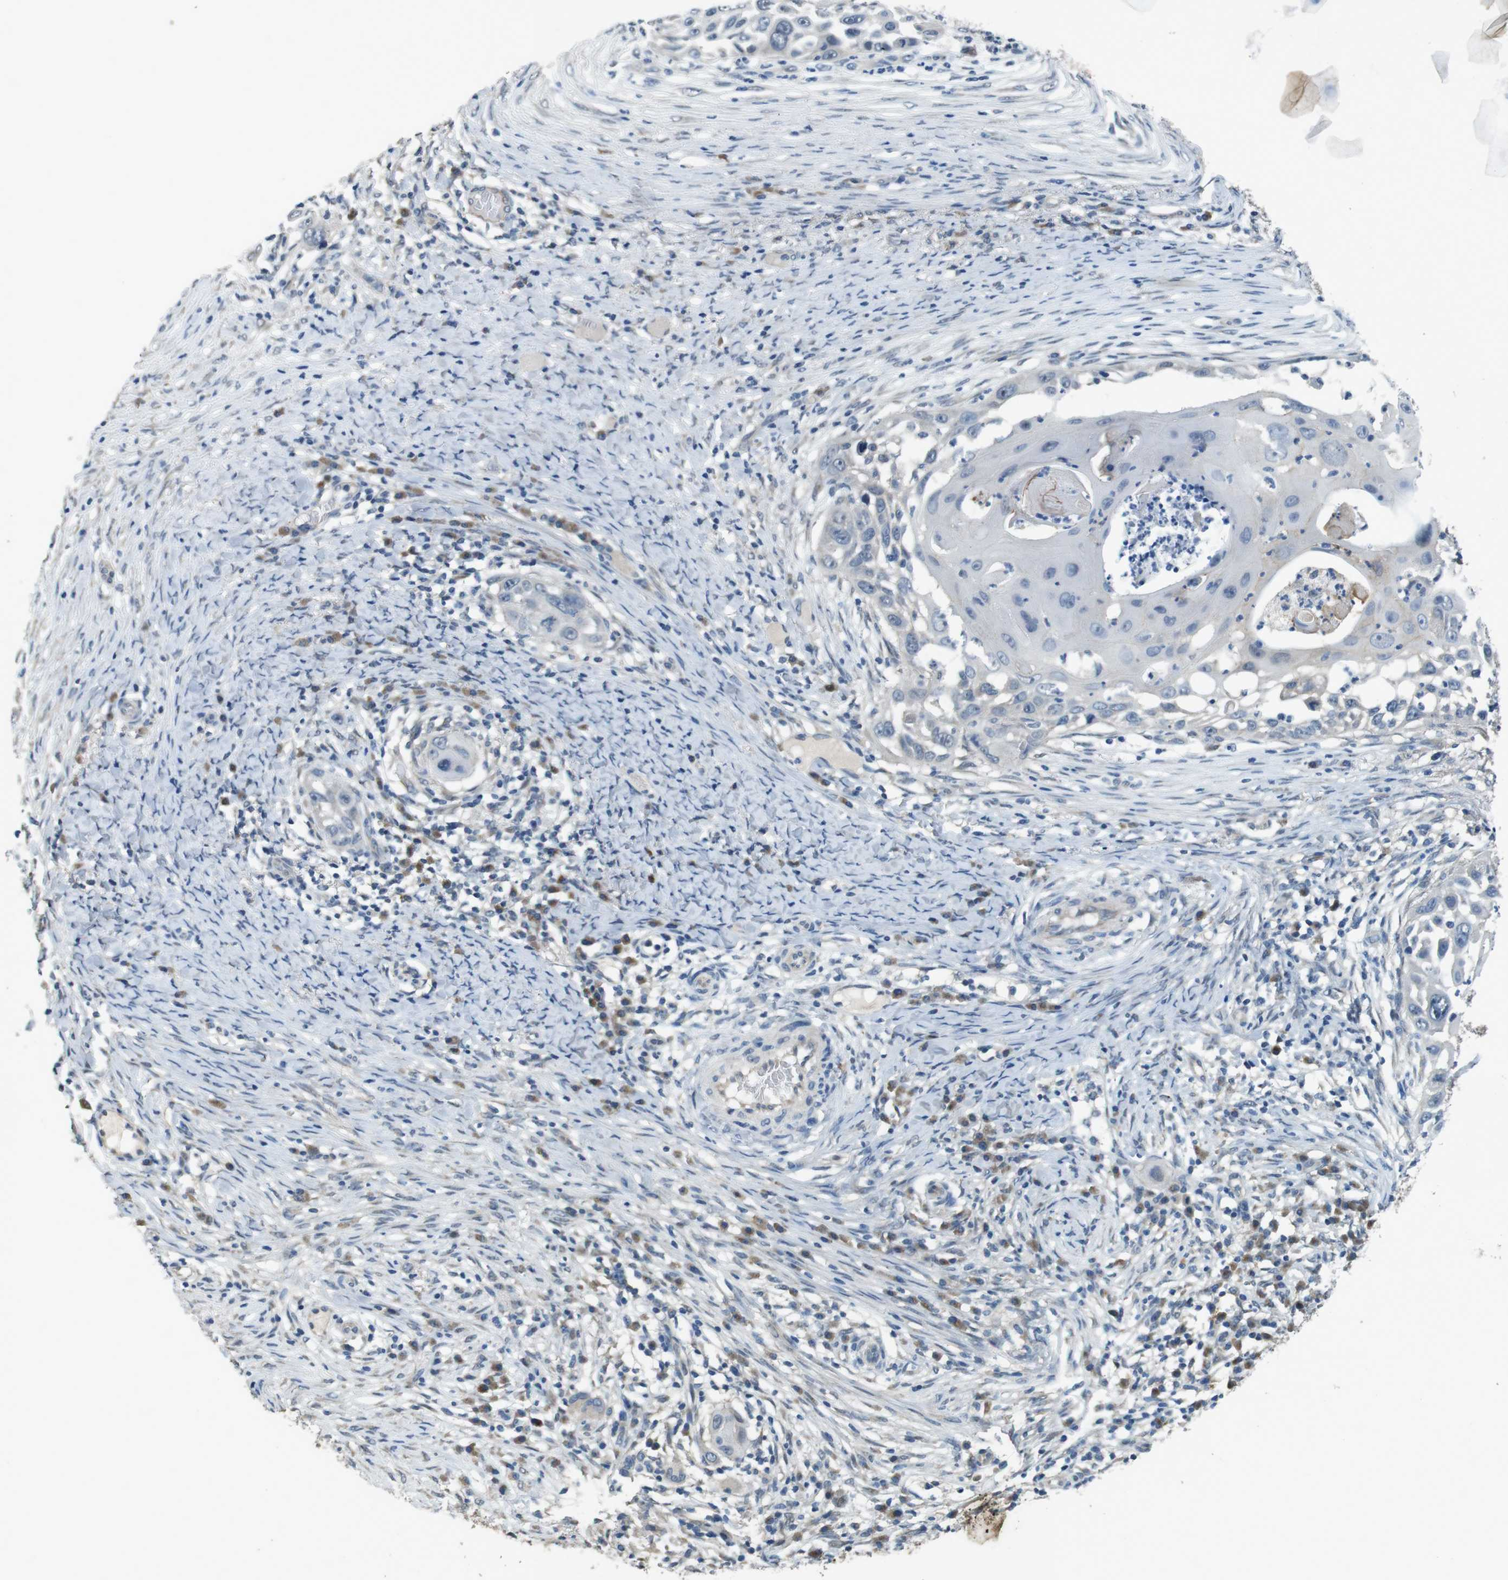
{"staining": {"intensity": "negative", "quantity": "none", "location": "none"}, "tissue": "skin cancer", "cell_type": "Tumor cells", "image_type": "cancer", "snomed": [{"axis": "morphology", "description": "Squamous cell carcinoma, NOS"}, {"axis": "topography", "description": "Skin"}], "caption": "A micrograph of human skin cancer (squamous cell carcinoma) is negative for staining in tumor cells. (DAB (3,3'-diaminobenzidine) IHC, high magnification).", "gene": "CLDN7", "patient": {"sex": "female", "age": 44}}